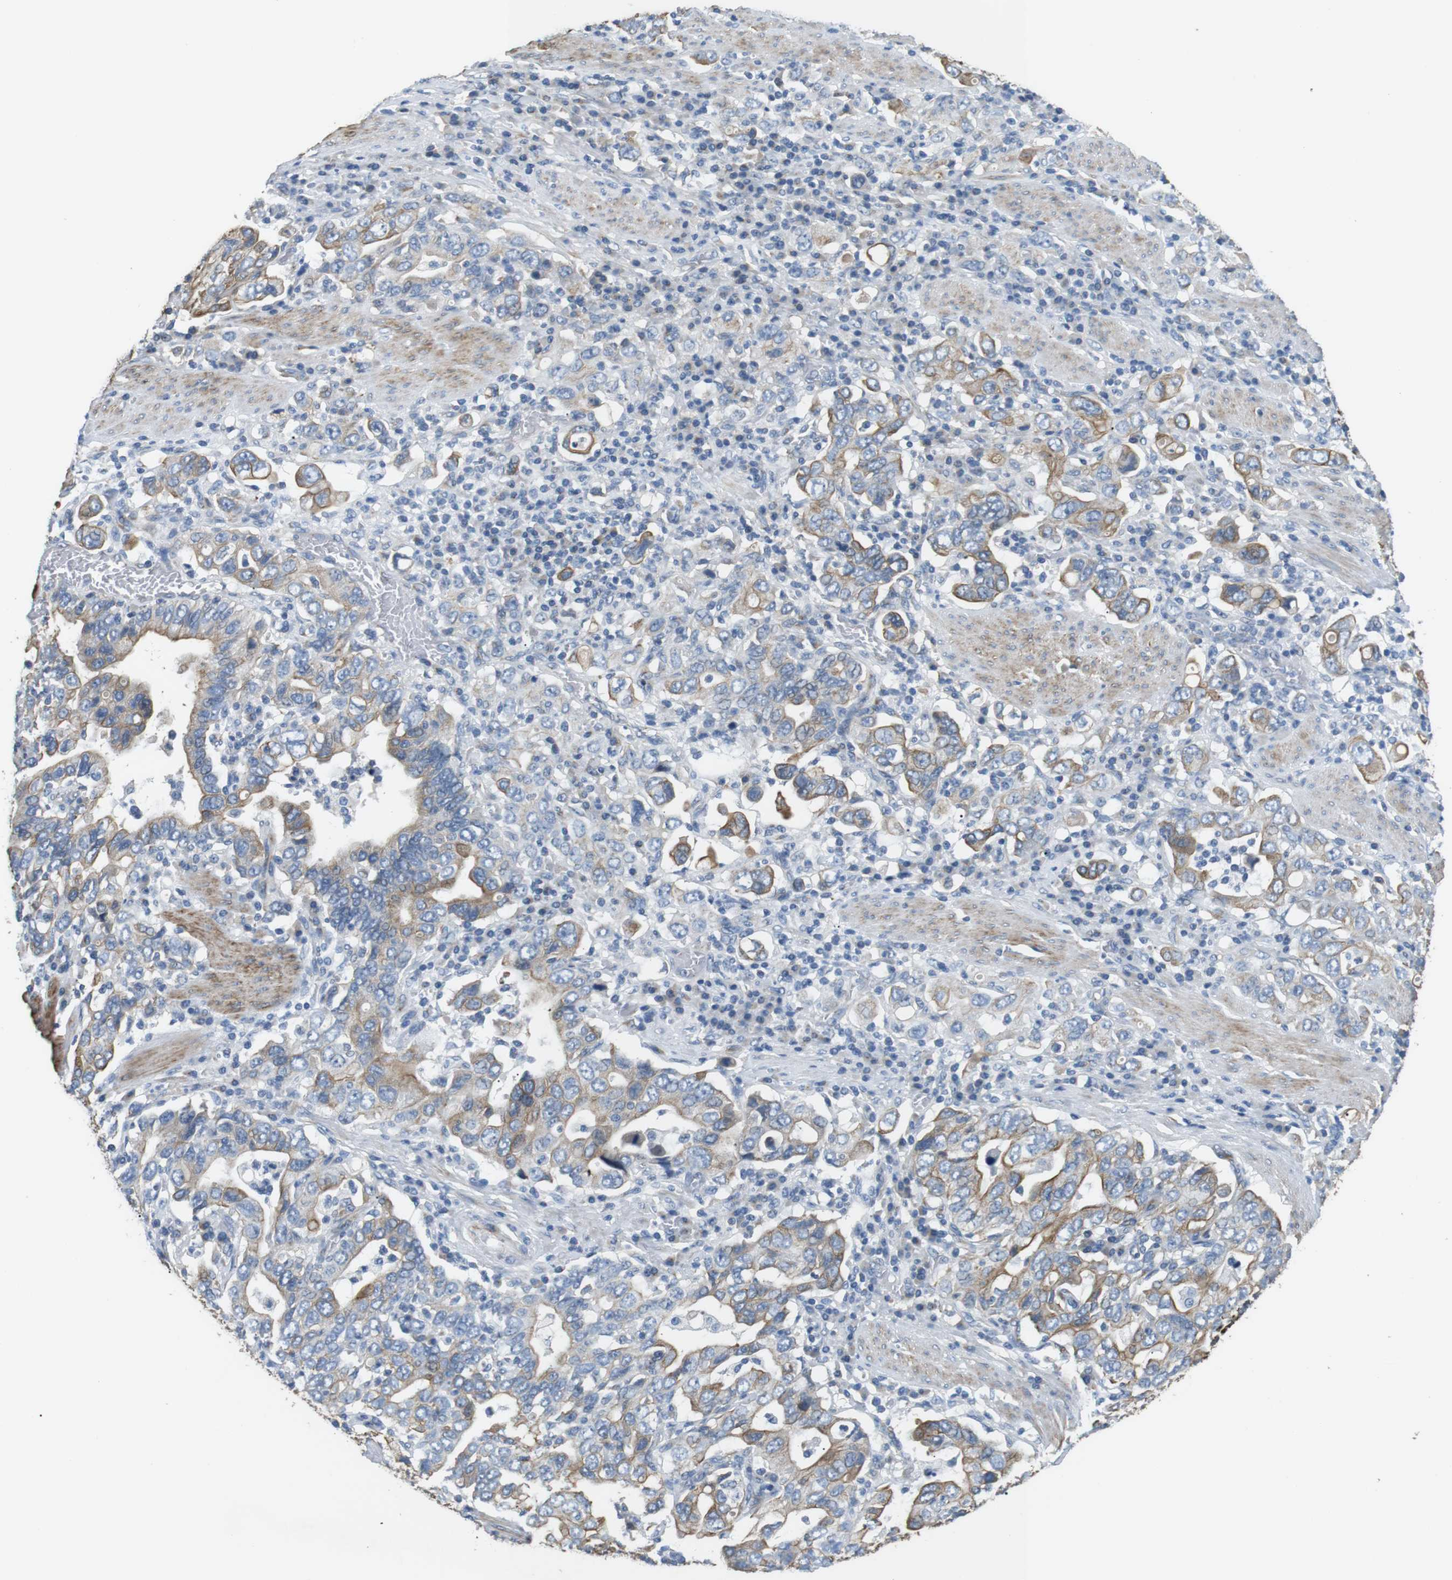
{"staining": {"intensity": "weak", "quantity": "25%-75%", "location": "cytoplasmic/membranous"}, "tissue": "stomach cancer", "cell_type": "Tumor cells", "image_type": "cancer", "snomed": [{"axis": "morphology", "description": "Adenocarcinoma, NOS"}, {"axis": "topography", "description": "Stomach, upper"}], "caption": "Protein expression analysis of human stomach cancer reveals weak cytoplasmic/membranous expression in about 25%-75% of tumor cells.", "gene": "UNC5CL", "patient": {"sex": "male", "age": 62}}